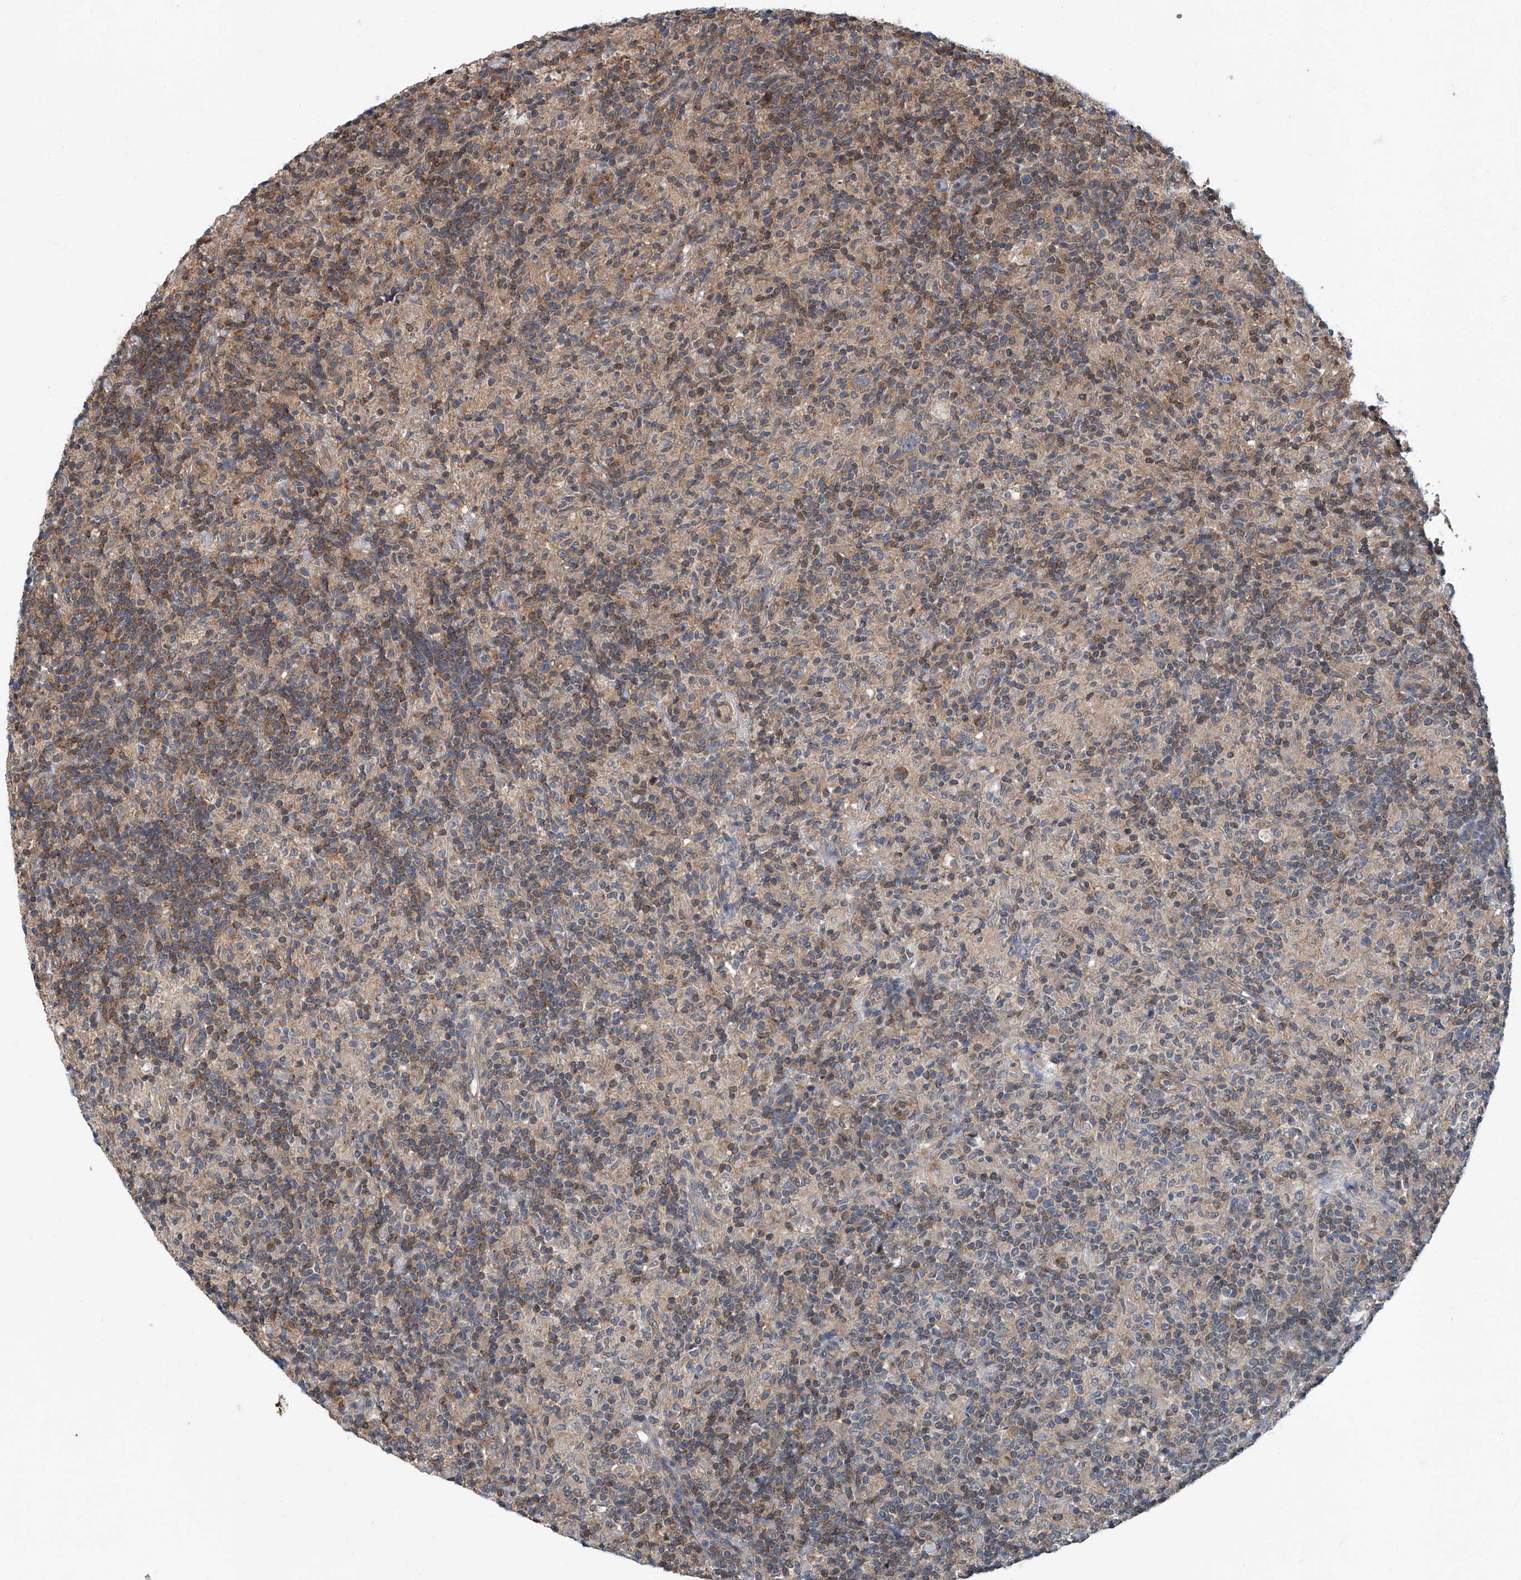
{"staining": {"intensity": "weak", "quantity": "25%-75%", "location": "cytoplasmic/membranous"}, "tissue": "lymphoma", "cell_type": "Tumor cells", "image_type": "cancer", "snomed": [{"axis": "morphology", "description": "Hodgkin's disease, NOS"}, {"axis": "topography", "description": "Lymph node"}], "caption": "Protein analysis of Hodgkin's disease tissue displays weak cytoplasmic/membranous expression in approximately 25%-75% of tumor cells.", "gene": "CLK1", "patient": {"sex": "male", "age": 70}}